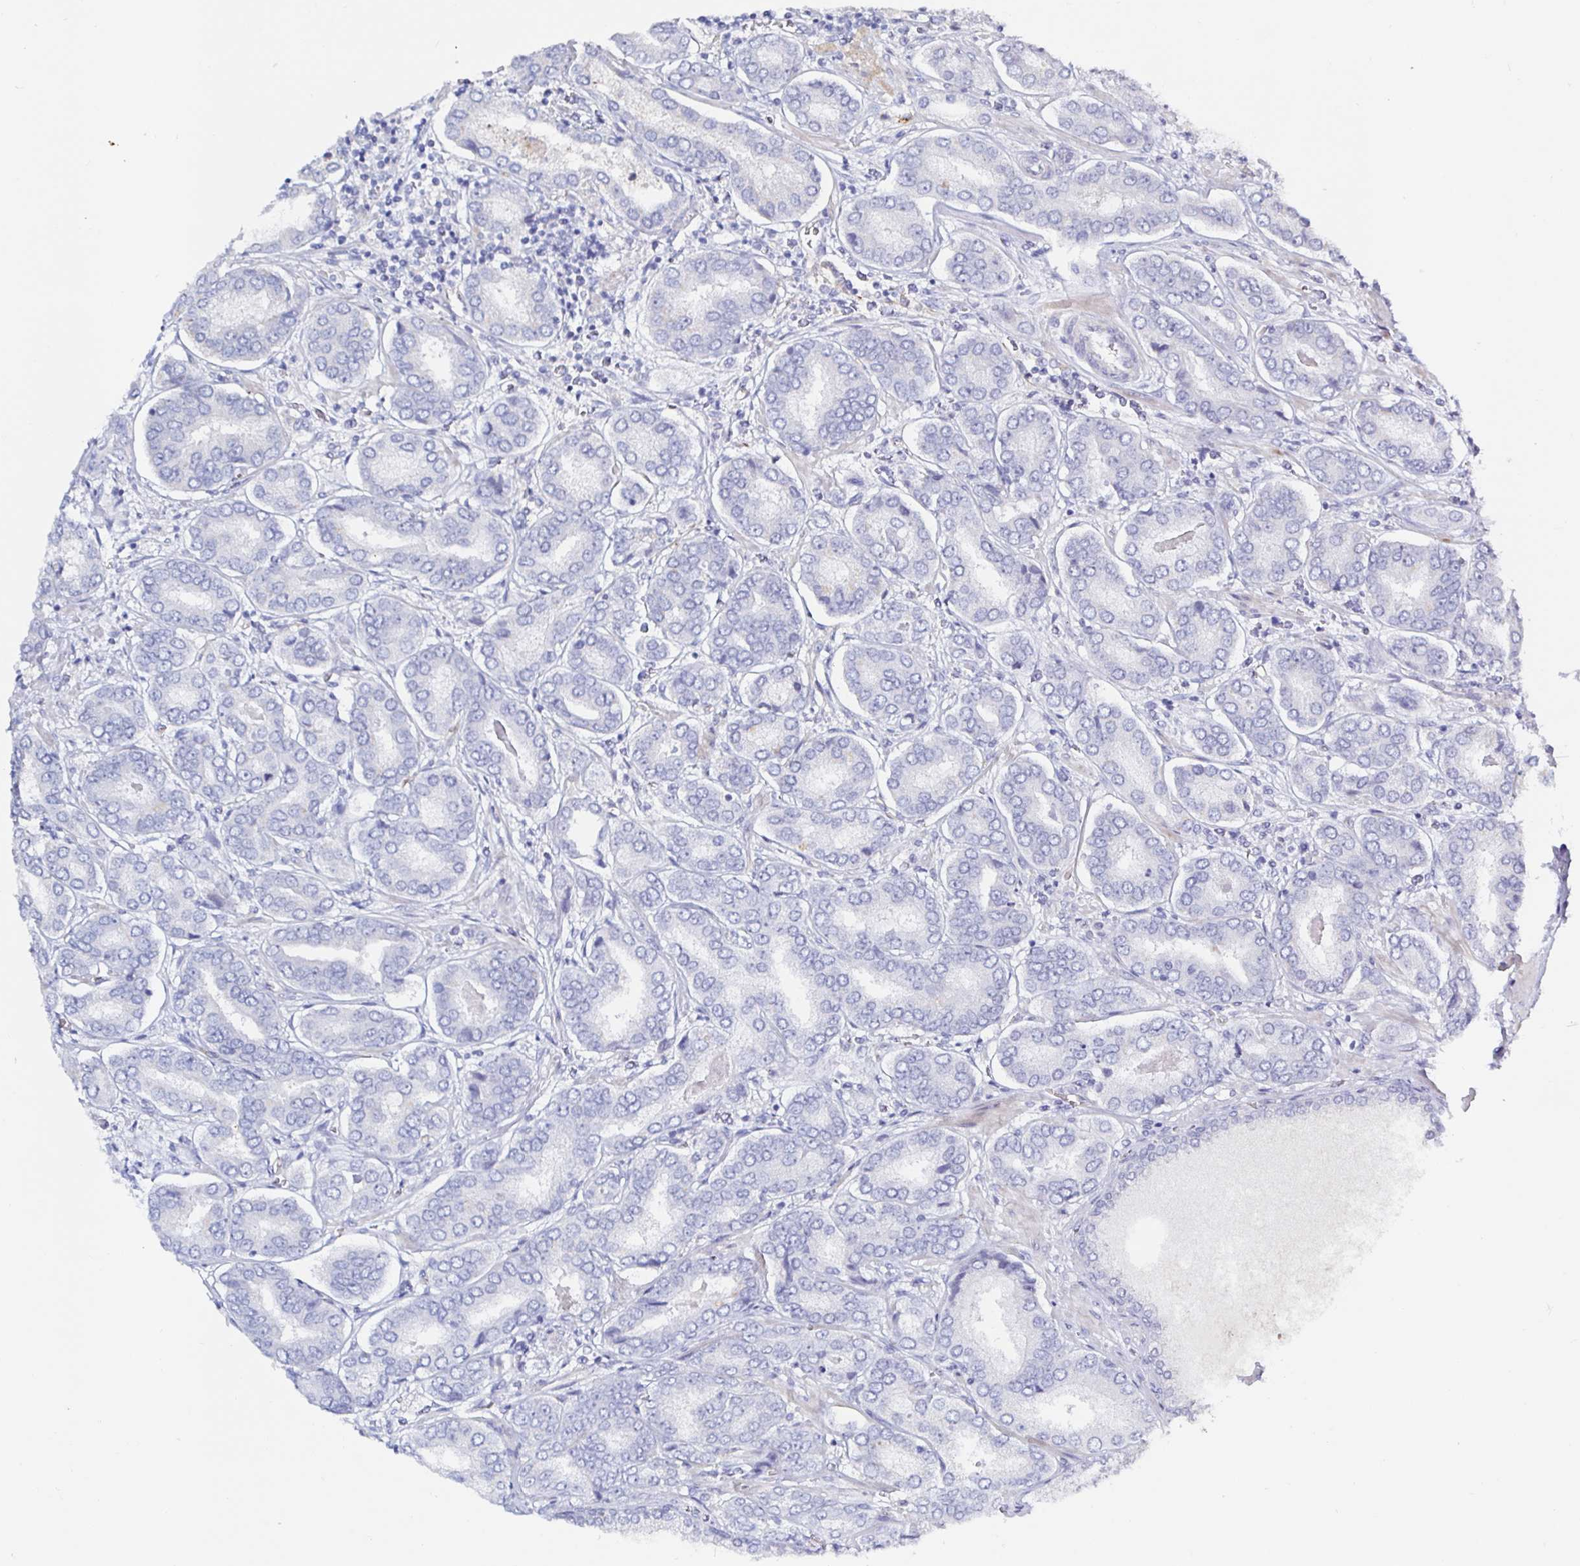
{"staining": {"intensity": "negative", "quantity": "none", "location": "none"}, "tissue": "prostate cancer", "cell_type": "Tumor cells", "image_type": "cancer", "snomed": [{"axis": "morphology", "description": "Adenocarcinoma, High grade"}, {"axis": "topography", "description": "Prostate"}], "caption": "Immunohistochemical staining of human prostate high-grade adenocarcinoma displays no significant expression in tumor cells.", "gene": "ACSBG2", "patient": {"sex": "male", "age": 72}}